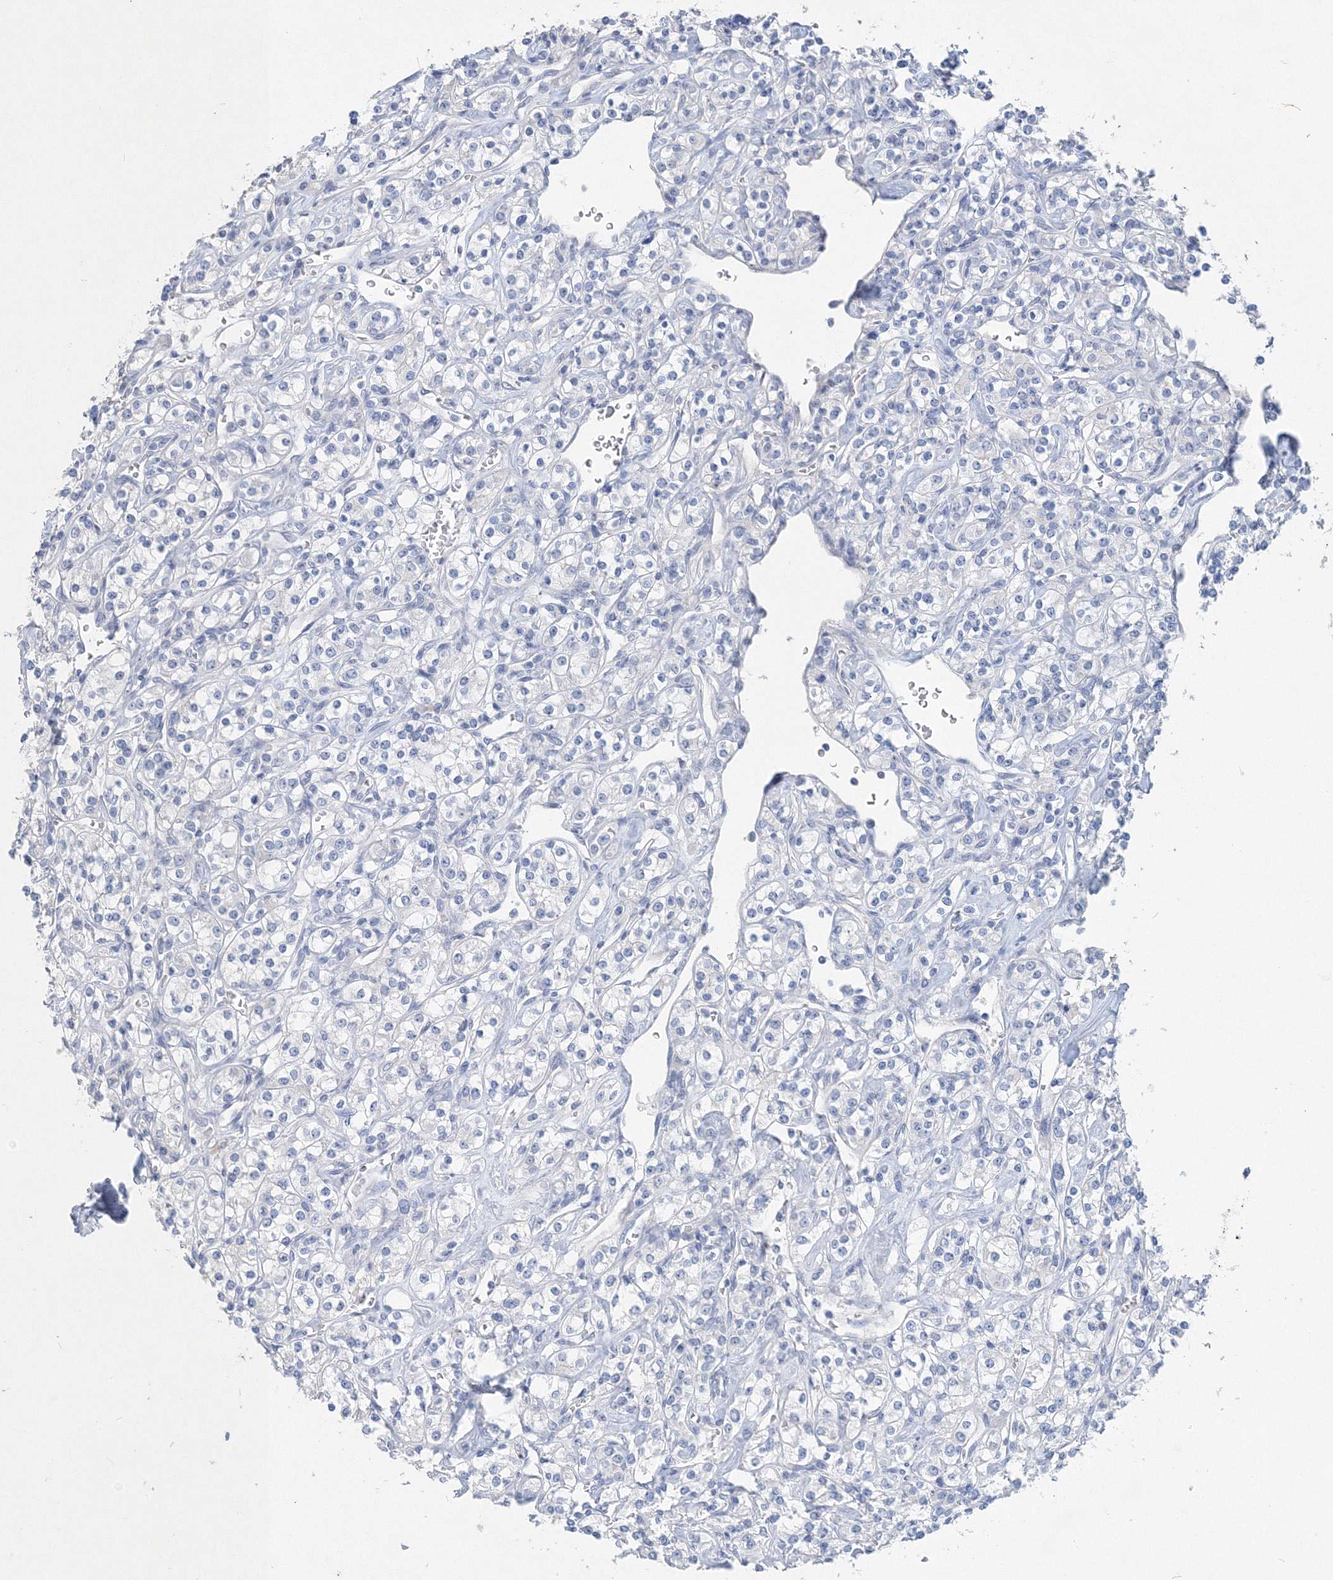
{"staining": {"intensity": "negative", "quantity": "none", "location": "none"}, "tissue": "renal cancer", "cell_type": "Tumor cells", "image_type": "cancer", "snomed": [{"axis": "morphology", "description": "Adenocarcinoma, NOS"}, {"axis": "topography", "description": "Kidney"}], "caption": "A micrograph of human renal cancer is negative for staining in tumor cells.", "gene": "OSBPL6", "patient": {"sex": "male", "age": 77}}